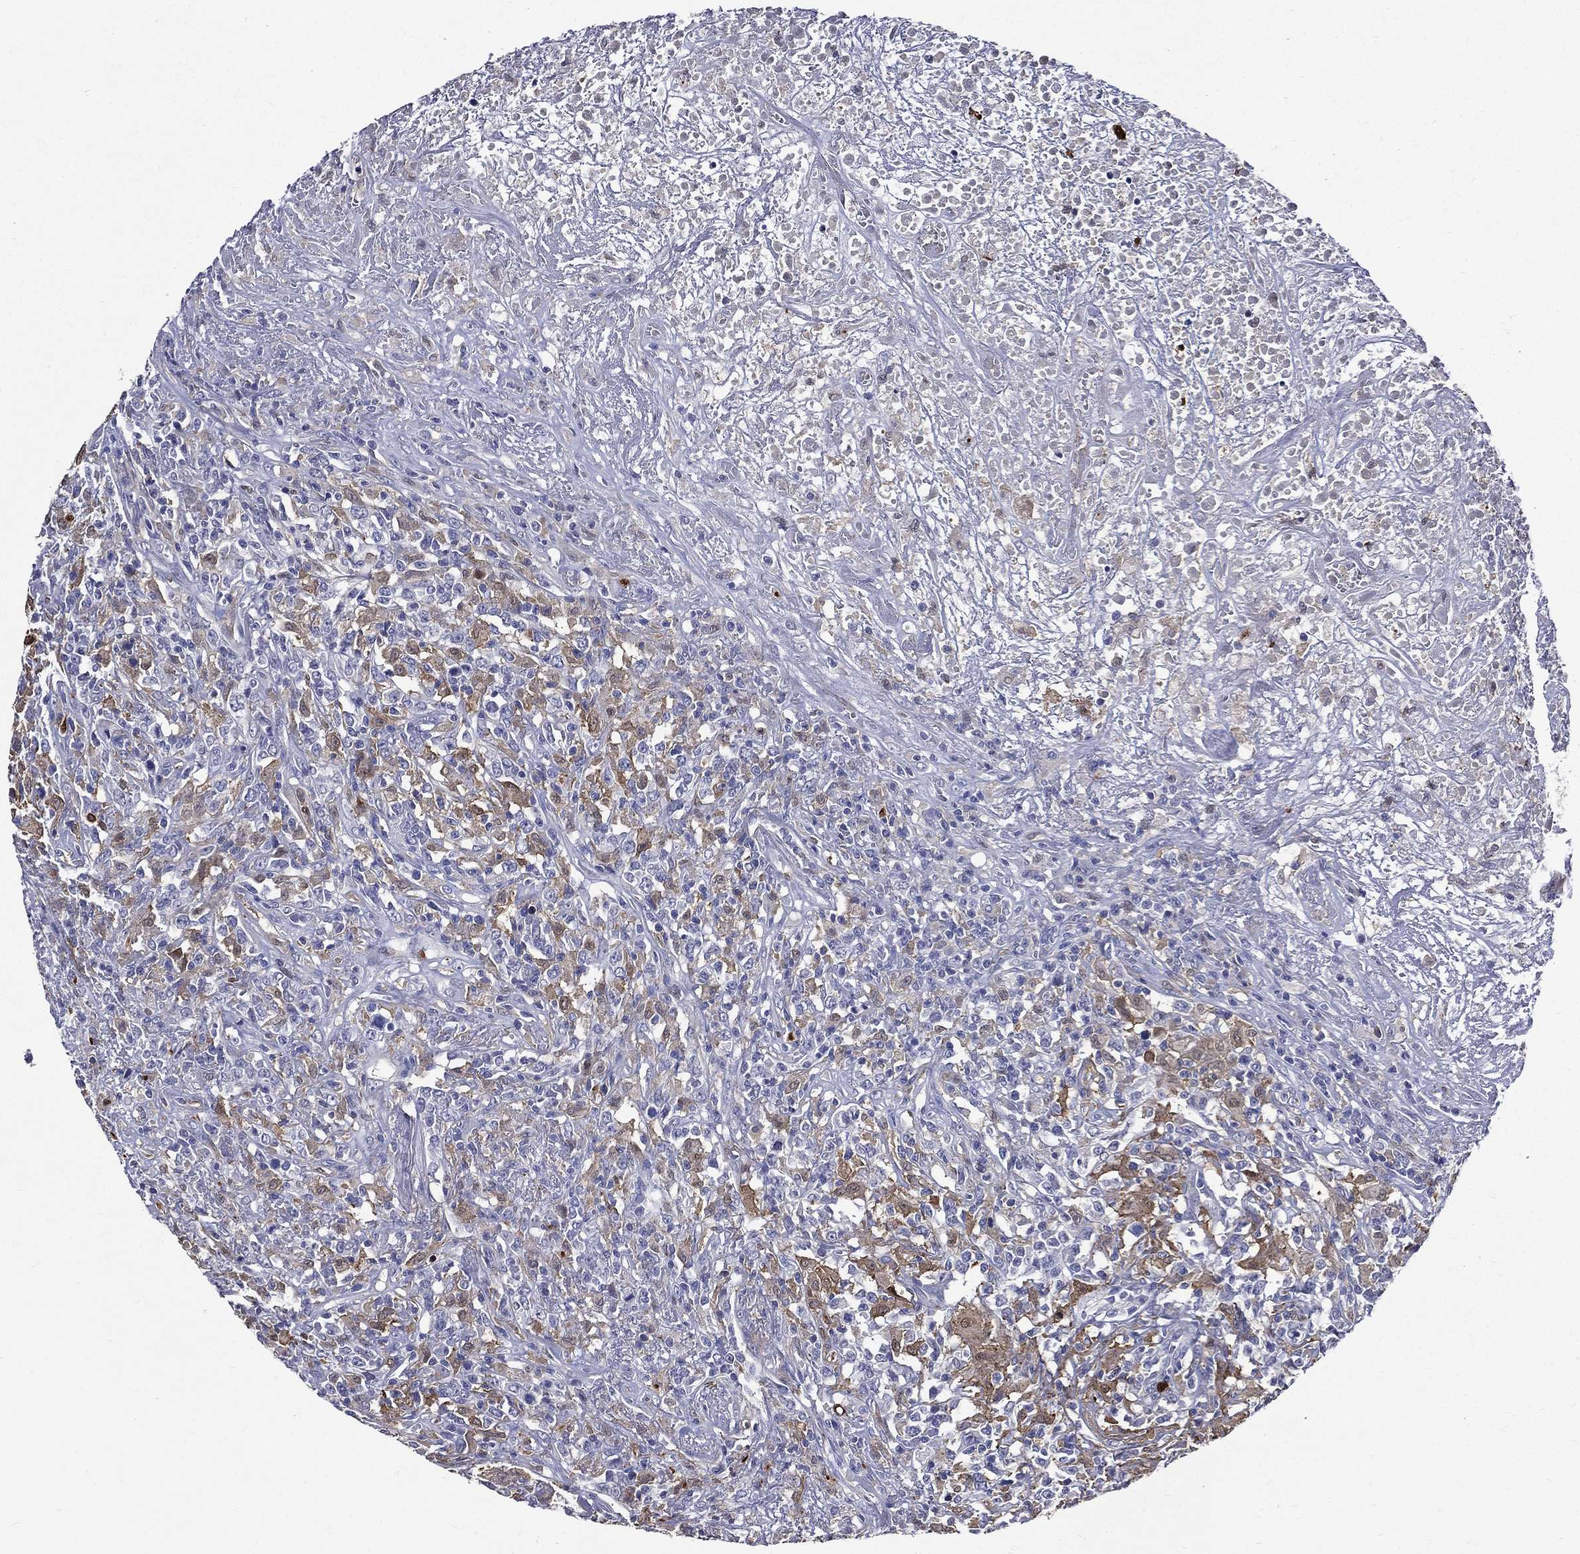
{"staining": {"intensity": "negative", "quantity": "none", "location": "none"}, "tissue": "lymphoma", "cell_type": "Tumor cells", "image_type": "cancer", "snomed": [{"axis": "morphology", "description": "Malignant lymphoma, non-Hodgkin's type, High grade"}, {"axis": "topography", "description": "Lung"}], "caption": "An immunohistochemistry histopathology image of malignant lymphoma, non-Hodgkin's type (high-grade) is shown. There is no staining in tumor cells of malignant lymphoma, non-Hodgkin's type (high-grade). (DAB immunohistochemistry, high magnification).", "gene": "GPR171", "patient": {"sex": "male", "age": 79}}